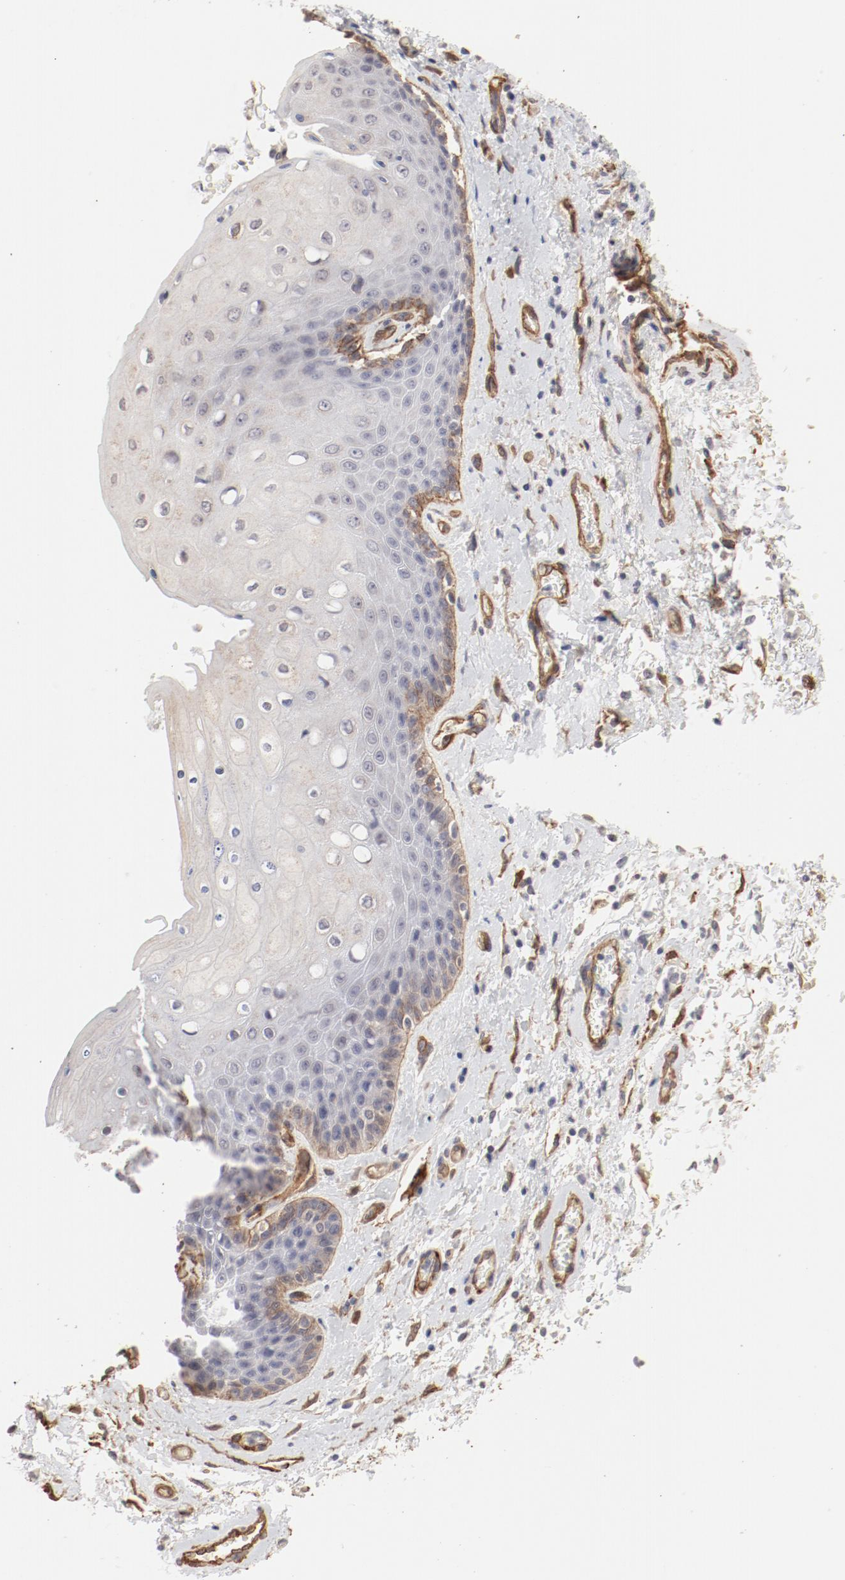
{"staining": {"intensity": "moderate", "quantity": "<25%", "location": "cytoplasmic/membranous"}, "tissue": "skin", "cell_type": "Epidermal cells", "image_type": "normal", "snomed": [{"axis": "morphology", "description": "Normal tissue, NOS"}, {"axis": "topography", "description": "Anal"}], "caption": "Immunohistochemistry of unremarkable human skin exhibits low levels of moderate cytoplasmic/membranous staining in approximately <25% of epidermal cells. (DAB (3,3'-diaminobenzidine) IHC with brightfield microscopy, high magnification).", "gene": "MAGED4B", "patient": {"sex": "female", "age": 46}}